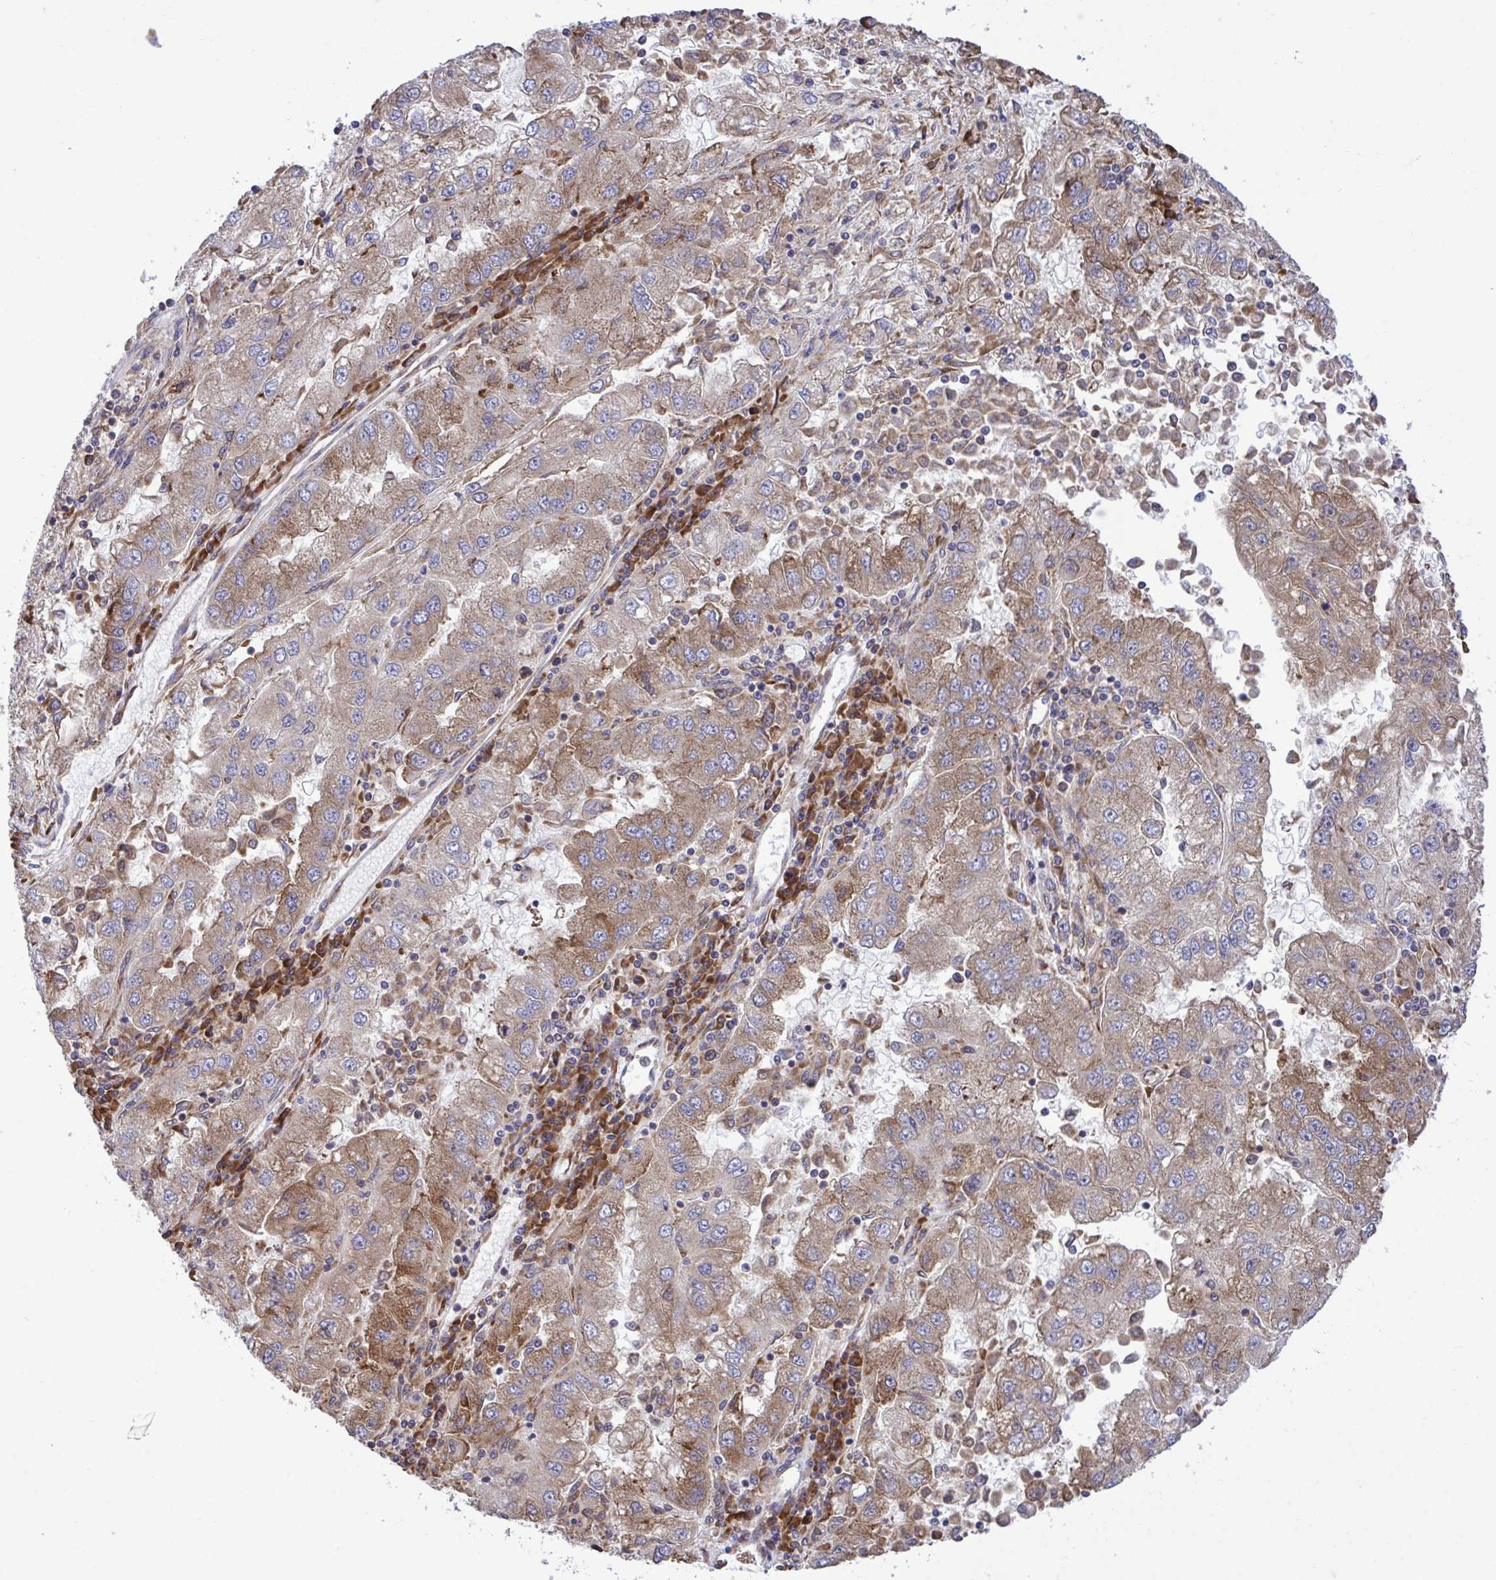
{"staining": {"intensity": "moderate", "quantity": ">75%", "location": "cytoplasmic/membranous"}, "tissue": "lung cancer", "cell_type": "Tumor cells", "image_type": "cancer", "snomed": [{"axis": "morphology", "description": "Adenocarcinoma, NOS"}, {"axis": "morphology", "description": "Adenocarcinoma primary or metastatic"}, {"axis": "topography", "description": "Lung"}], "caption": "A brown stain labels moderate cytoplasmic/membranous positivity of a protein in human lung adenocarcinoma tumor cells.", "gene": "RPS15", "patient": {"sex": "male", "age": 74}}